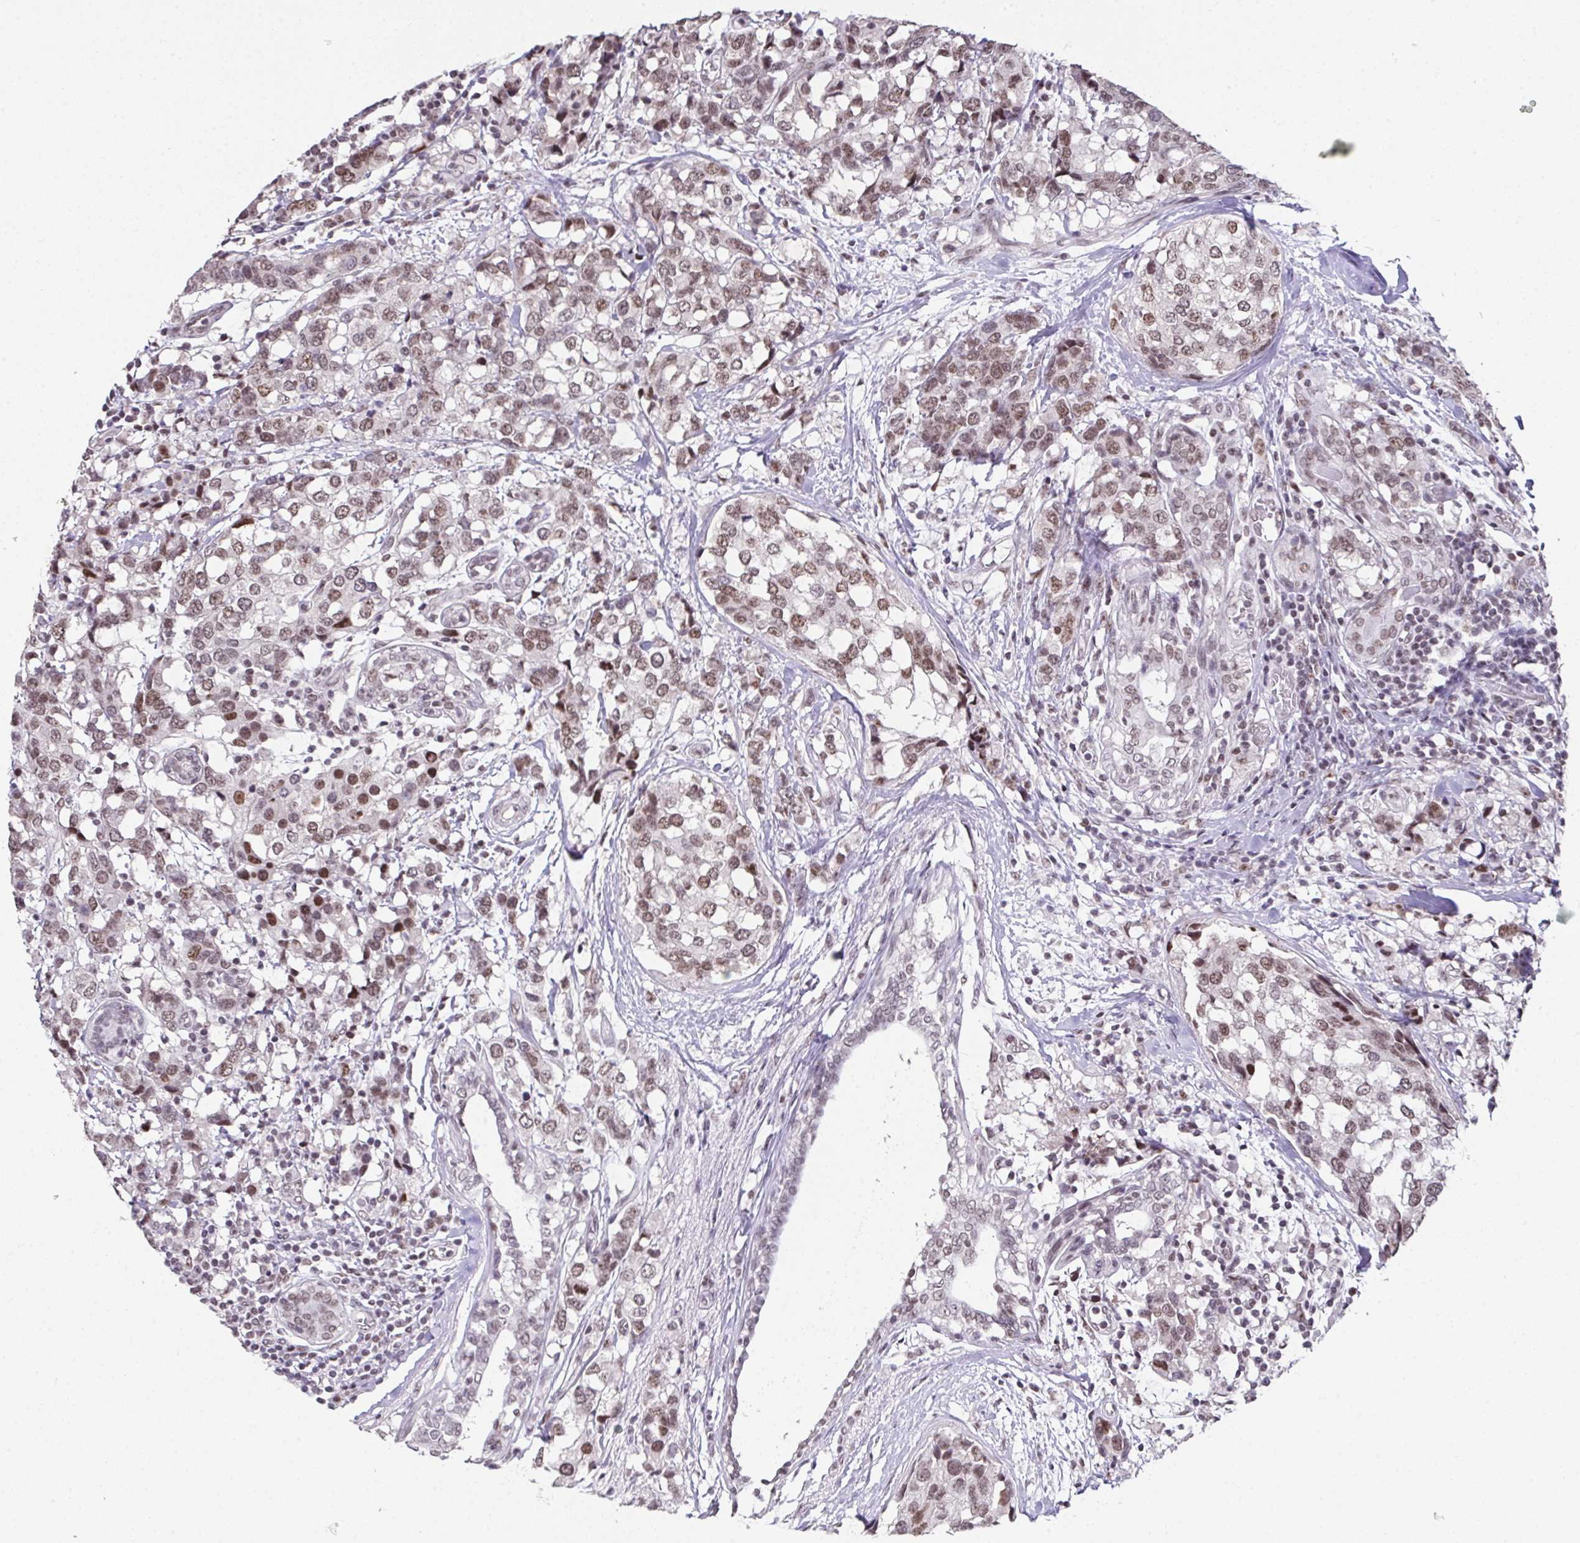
{"staining": {"intensity": "moderate", "quantity": ">75%", "location": "nuclear"}, "tissue": "breast cancer", "cell_type": "Tumor cells", "image_type": "cancer", "snomed": [{"axis": "morphology", "description": "Lobular carcinoma"}, {"axis": "topography", "description": "Breast"}], "caption": "A high-resolution photomicrograph shows IHC staining of breast cancer, which exhibits moderate nuclear positivity in approximately >75% of tumor cells.", "gene": "ZNF800", "patient": {"sex": "female", "age": 59}}